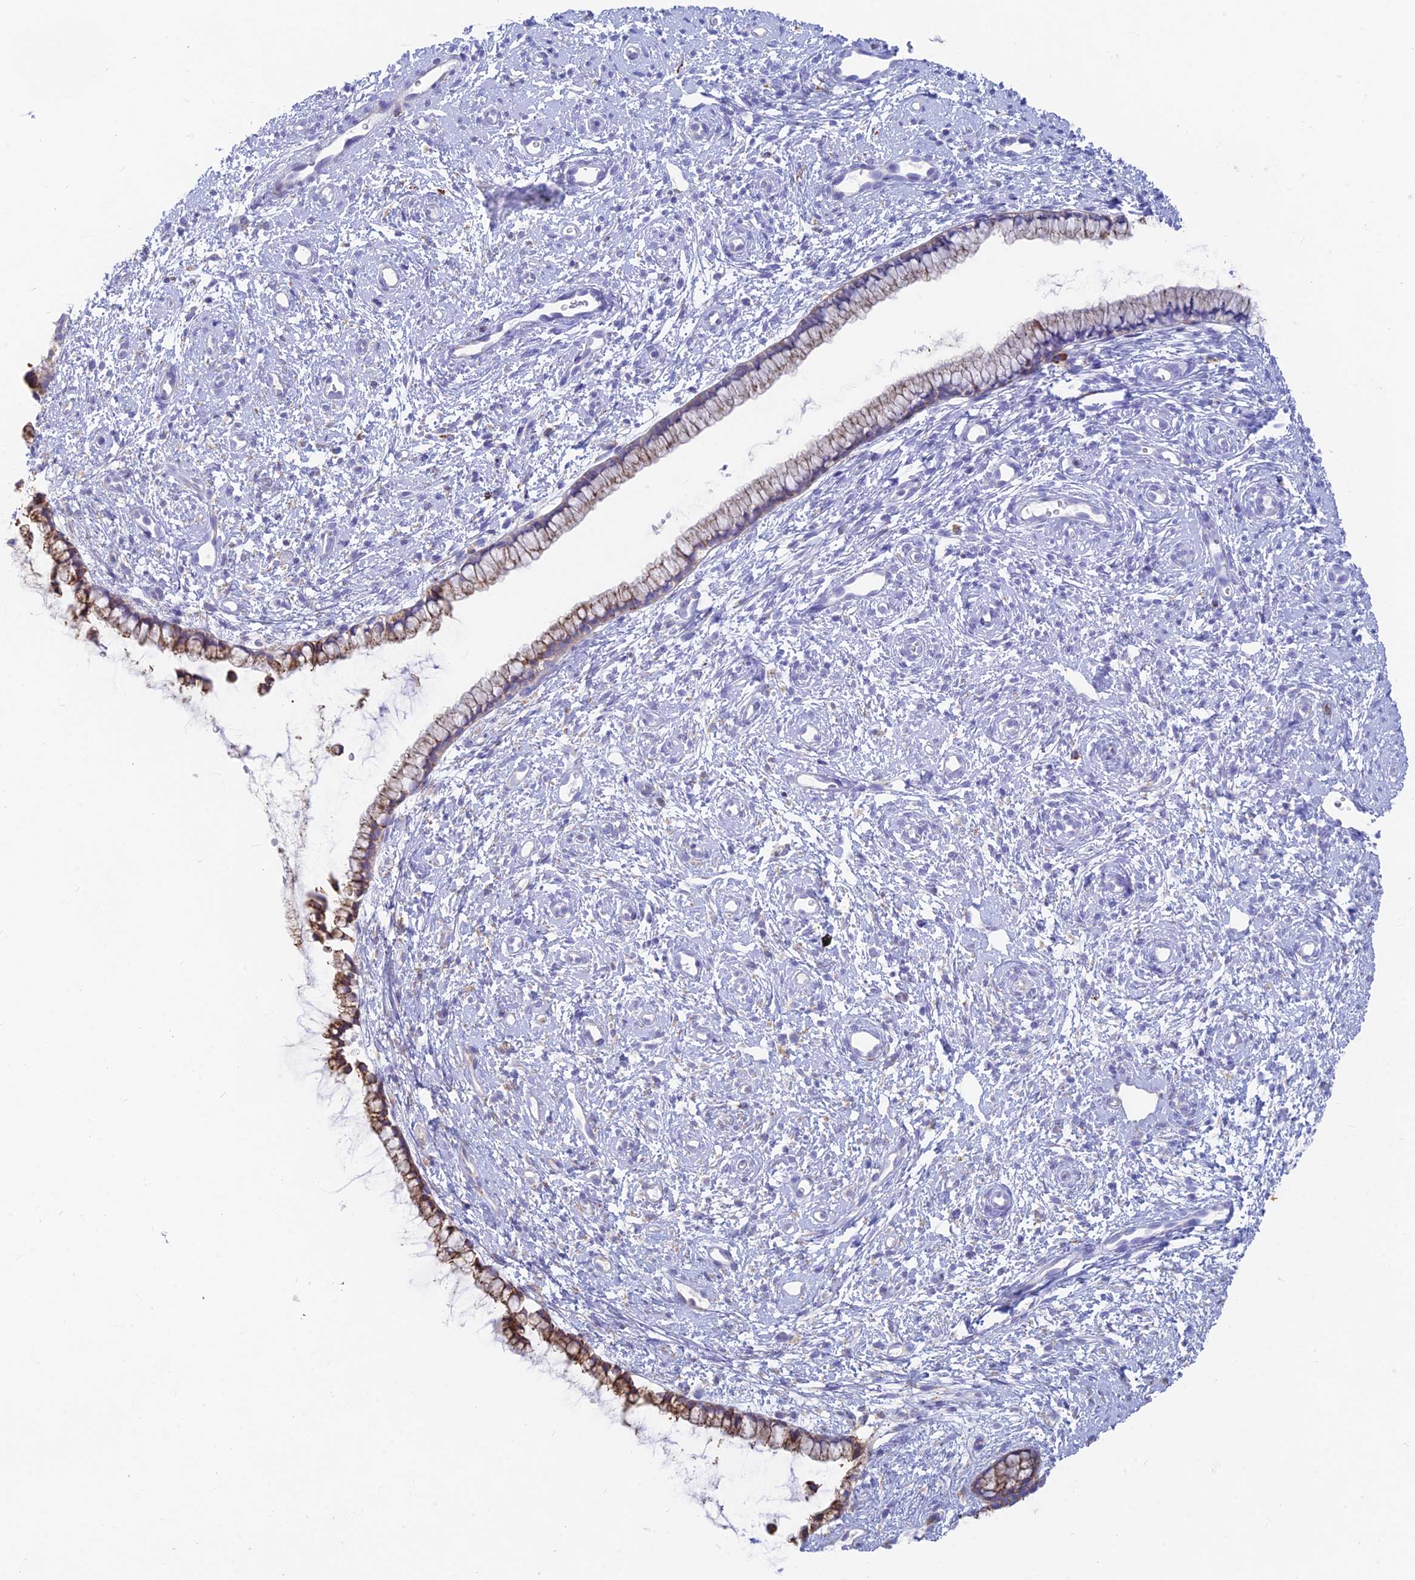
{"staining": {"intensity": "moderate", "quantity": "25%-75%", "location": "cytoplasmic/membranous"}, "tissue": "cervix", "cell_type": "Glandular cells", "image_type": "normal", "snomed": [{"axis": "morphology", "description": "Normal tissue, NOS"}, {"axis": "topography", "description": "Cervix"}], "caption": "Brown immunohistochemical staining in normal human cervix demonstrates moderate cytoplasmic/membranous expression in approximately 25%-75% of glandular cells.", "gene": "WDR35", "patient": {"sex": "female", "age": 57}}